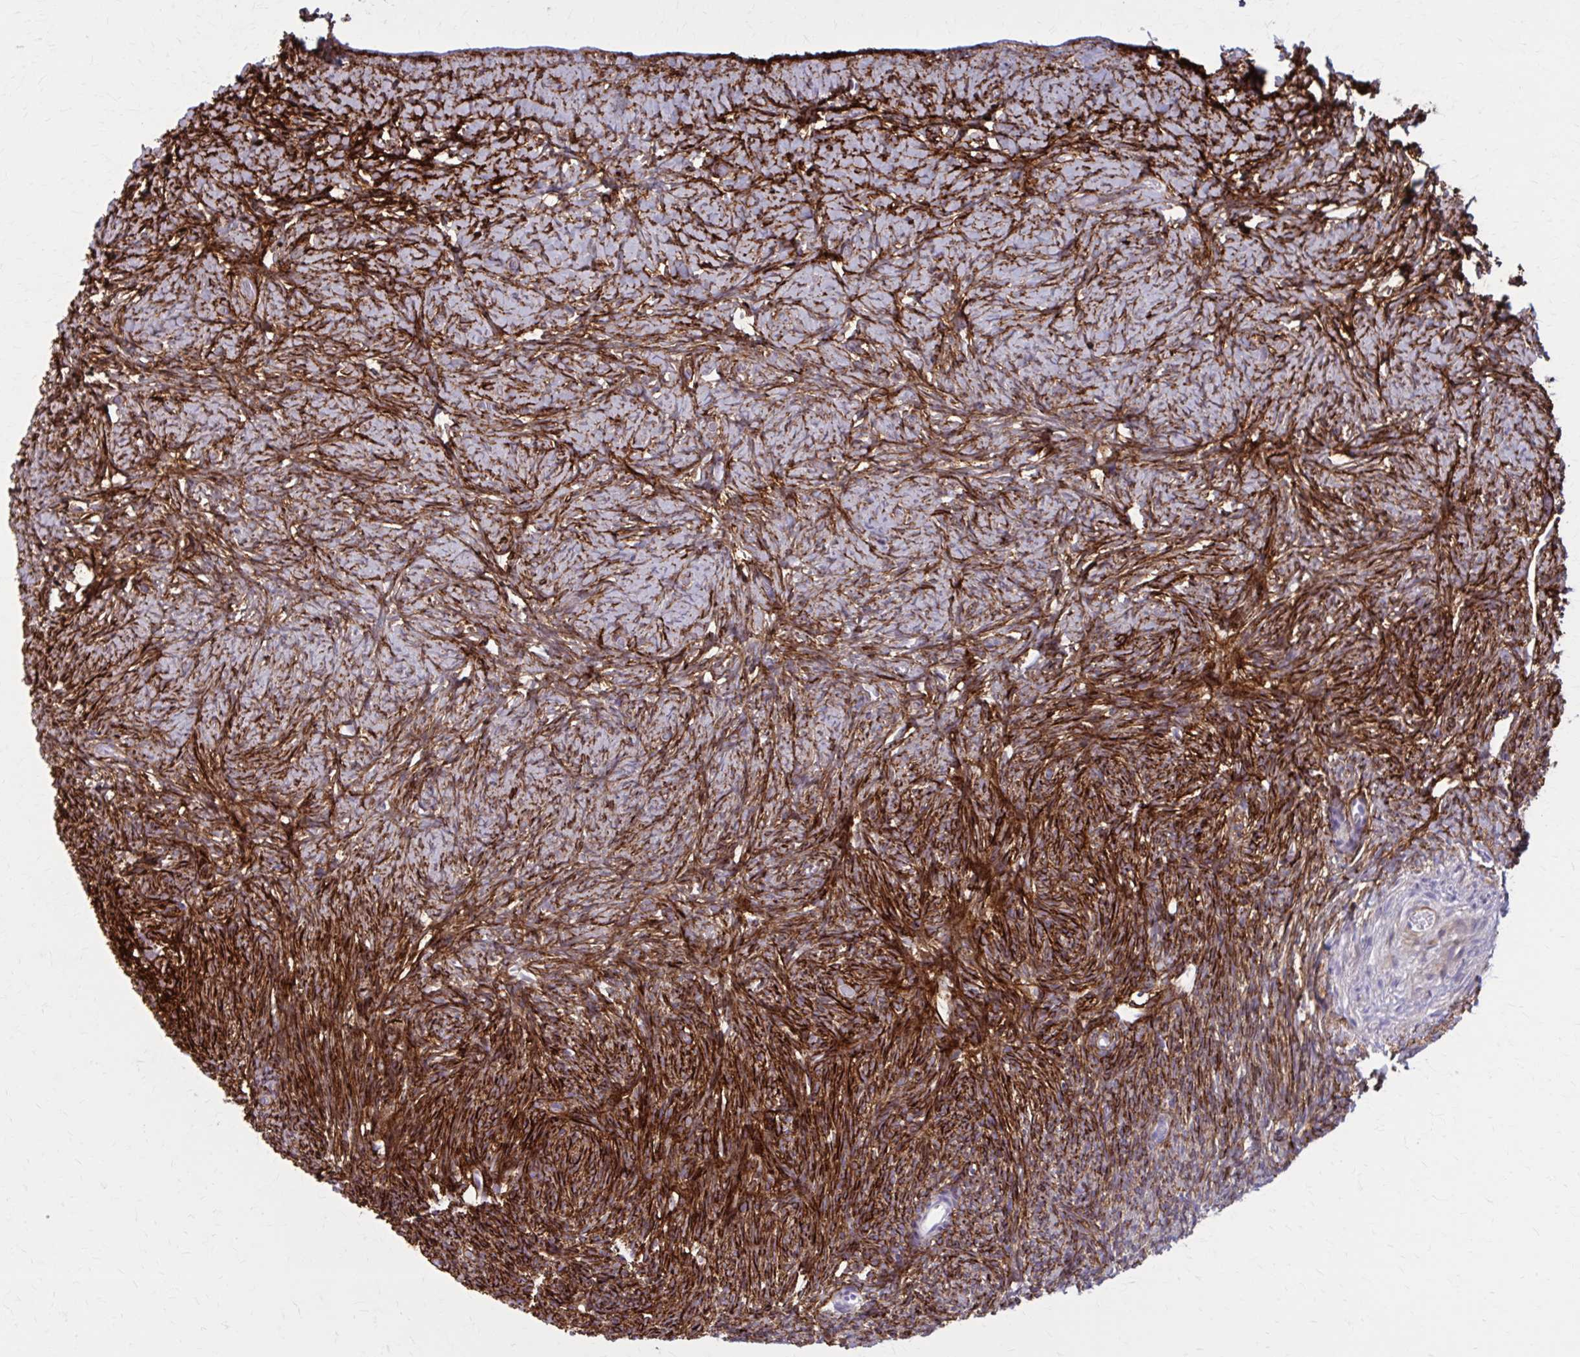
{"staining": {"intensity": "negative", "quantity": "none", "location": "none"}, "tissue": "ovary", "cell_type": "Follicle cells", "image_type": "normal", "snomed": [{"axis": "morphology", "description": "Normal tissue, NOS"}, {"axis": "topography", "description": "Ovary"}], "caption": "High power microscopy photomicrograph of an immunohistochemistry (IHC) micrograph of unremarkable ovary, revealing no significant expression in follicle cells.", "gene": "AKAP12", "patient": {"sex": "female", "age": 39}}